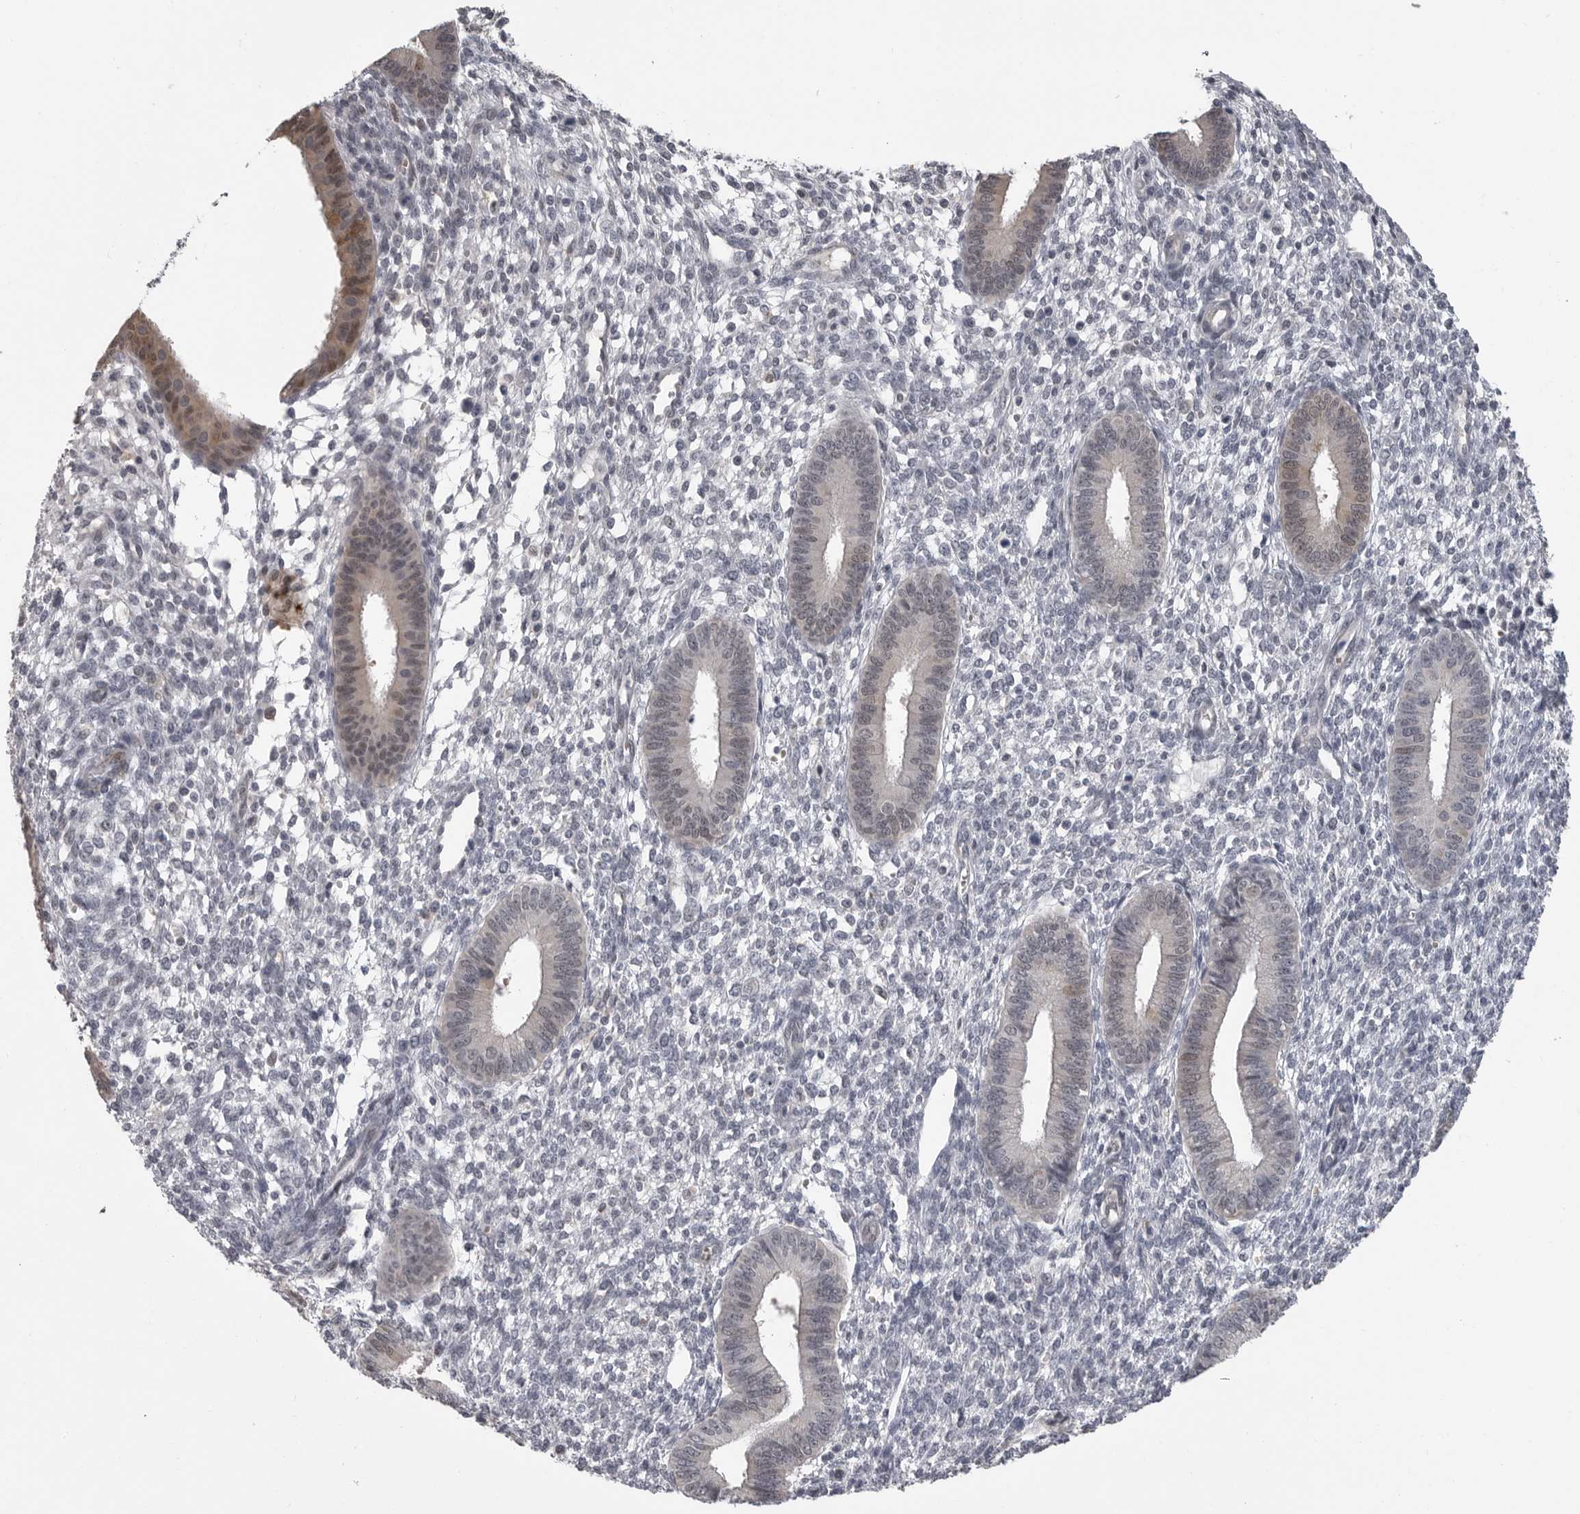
{"staining": {"intensity": "negative", "quantity": "none", "location": "none"}, "tissue": "endometrium", "cell_type": "Cells in endometrial stroma", "image_type": "normal", "snomed": [{"axis": "morphology", "description": "Normal tissue, NOS"}, {"axis": "topography", "description": "Endometrium"}], "caption": "This is an IHC micrograph of benign endometrium. There is no positivity in cells in endometrial stroma.", "gene": "PLEKHF1", "patient": {"sex": "female", "age": 46}}